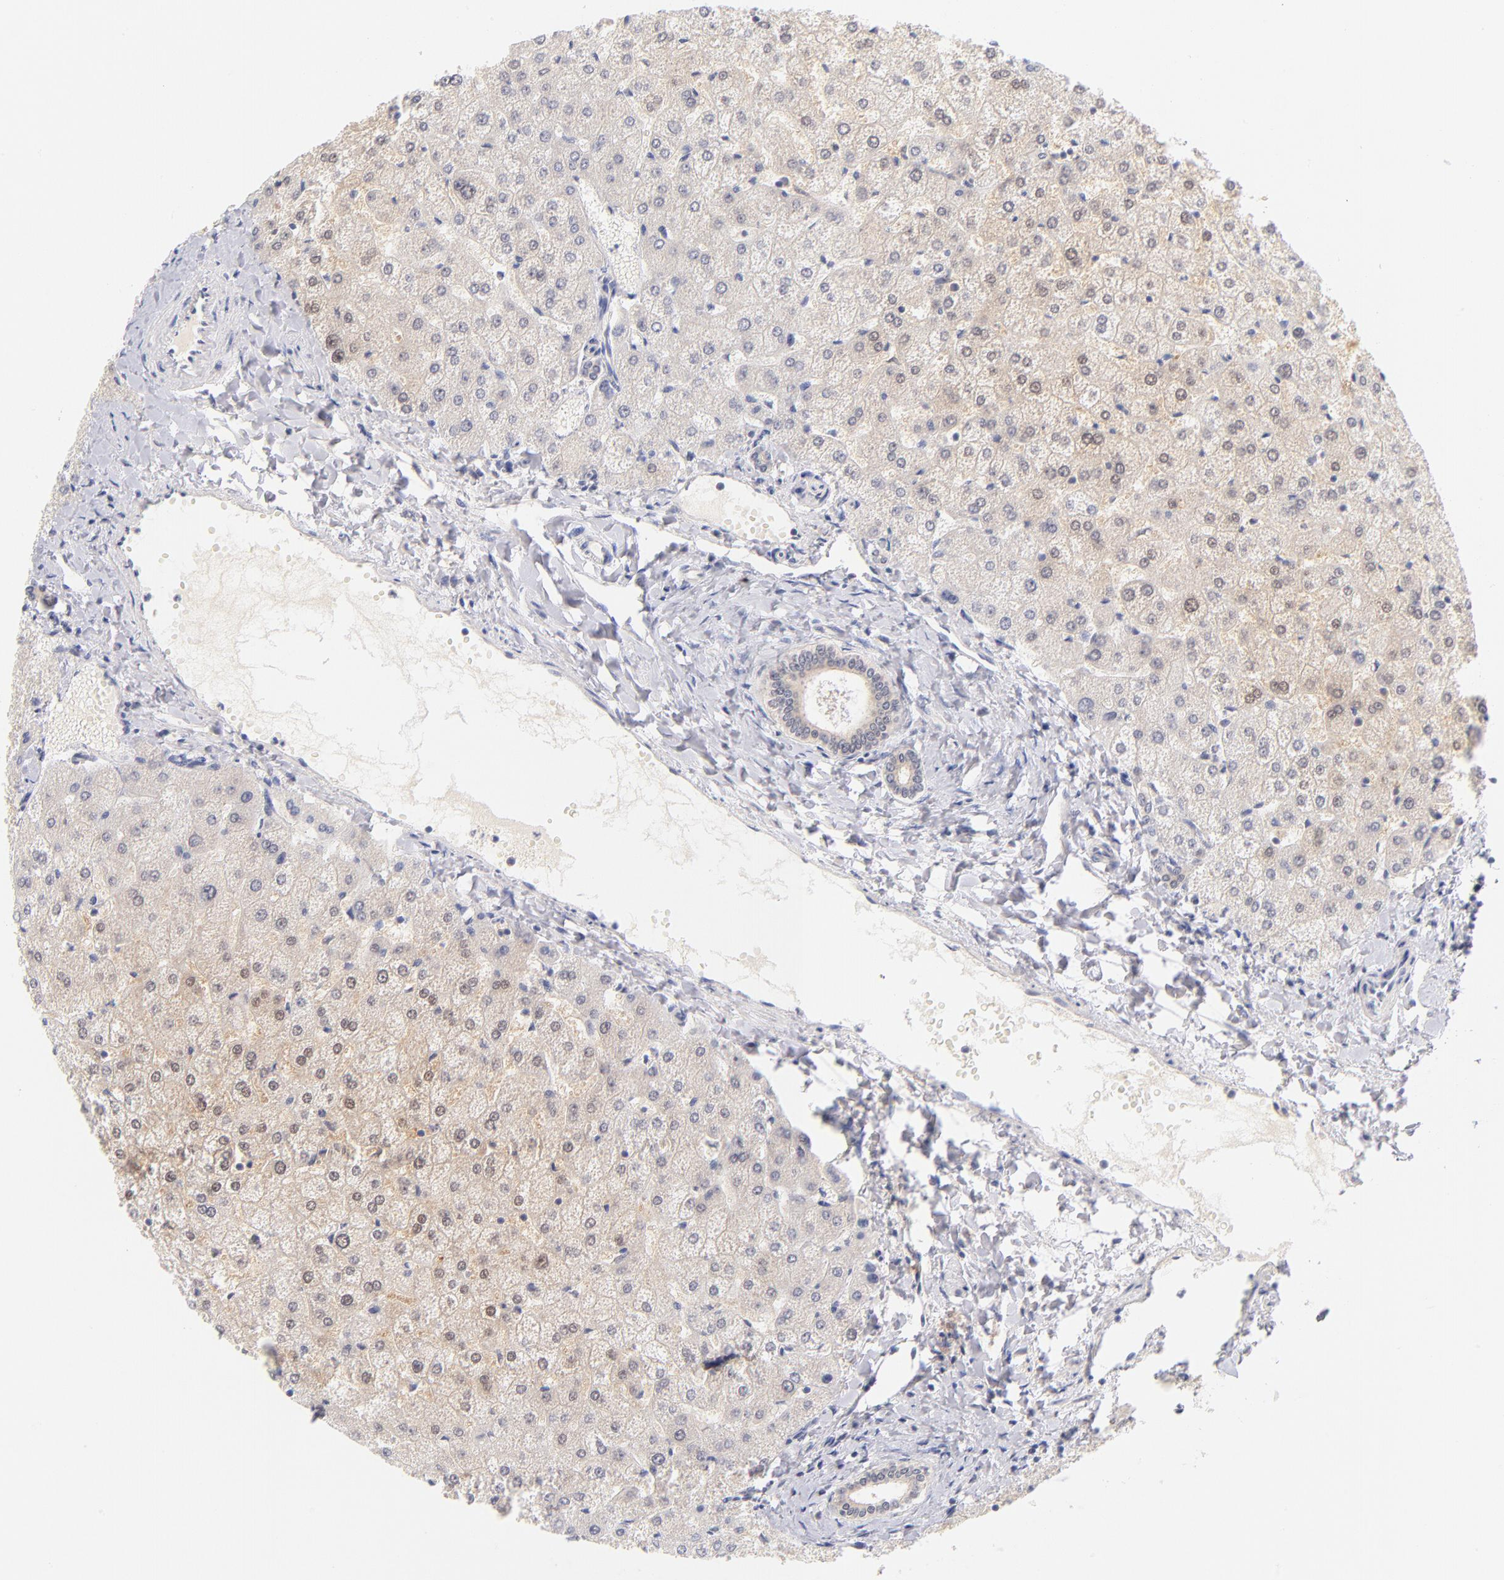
{"staining": {"intensity": "weak", "quantity": ">75%", "location": "cytoplasmic/membranous"}, "tissue": "liver", "cell_type": "Cholangiocytes", "image_type": "normal", "snomed": [{"axis": "morphology", "description": "Normal tissue, NOS"}, {"axis": "topography", "description": "Liver"}], "caption": "This micrograph demonstrates IHC staining of normal liver, with low weak cytoplasmic/membranous expression in about >75% of cholangiocytes.", "gene": "CASP6", "patient": {"sex": "female", "age": 32}}